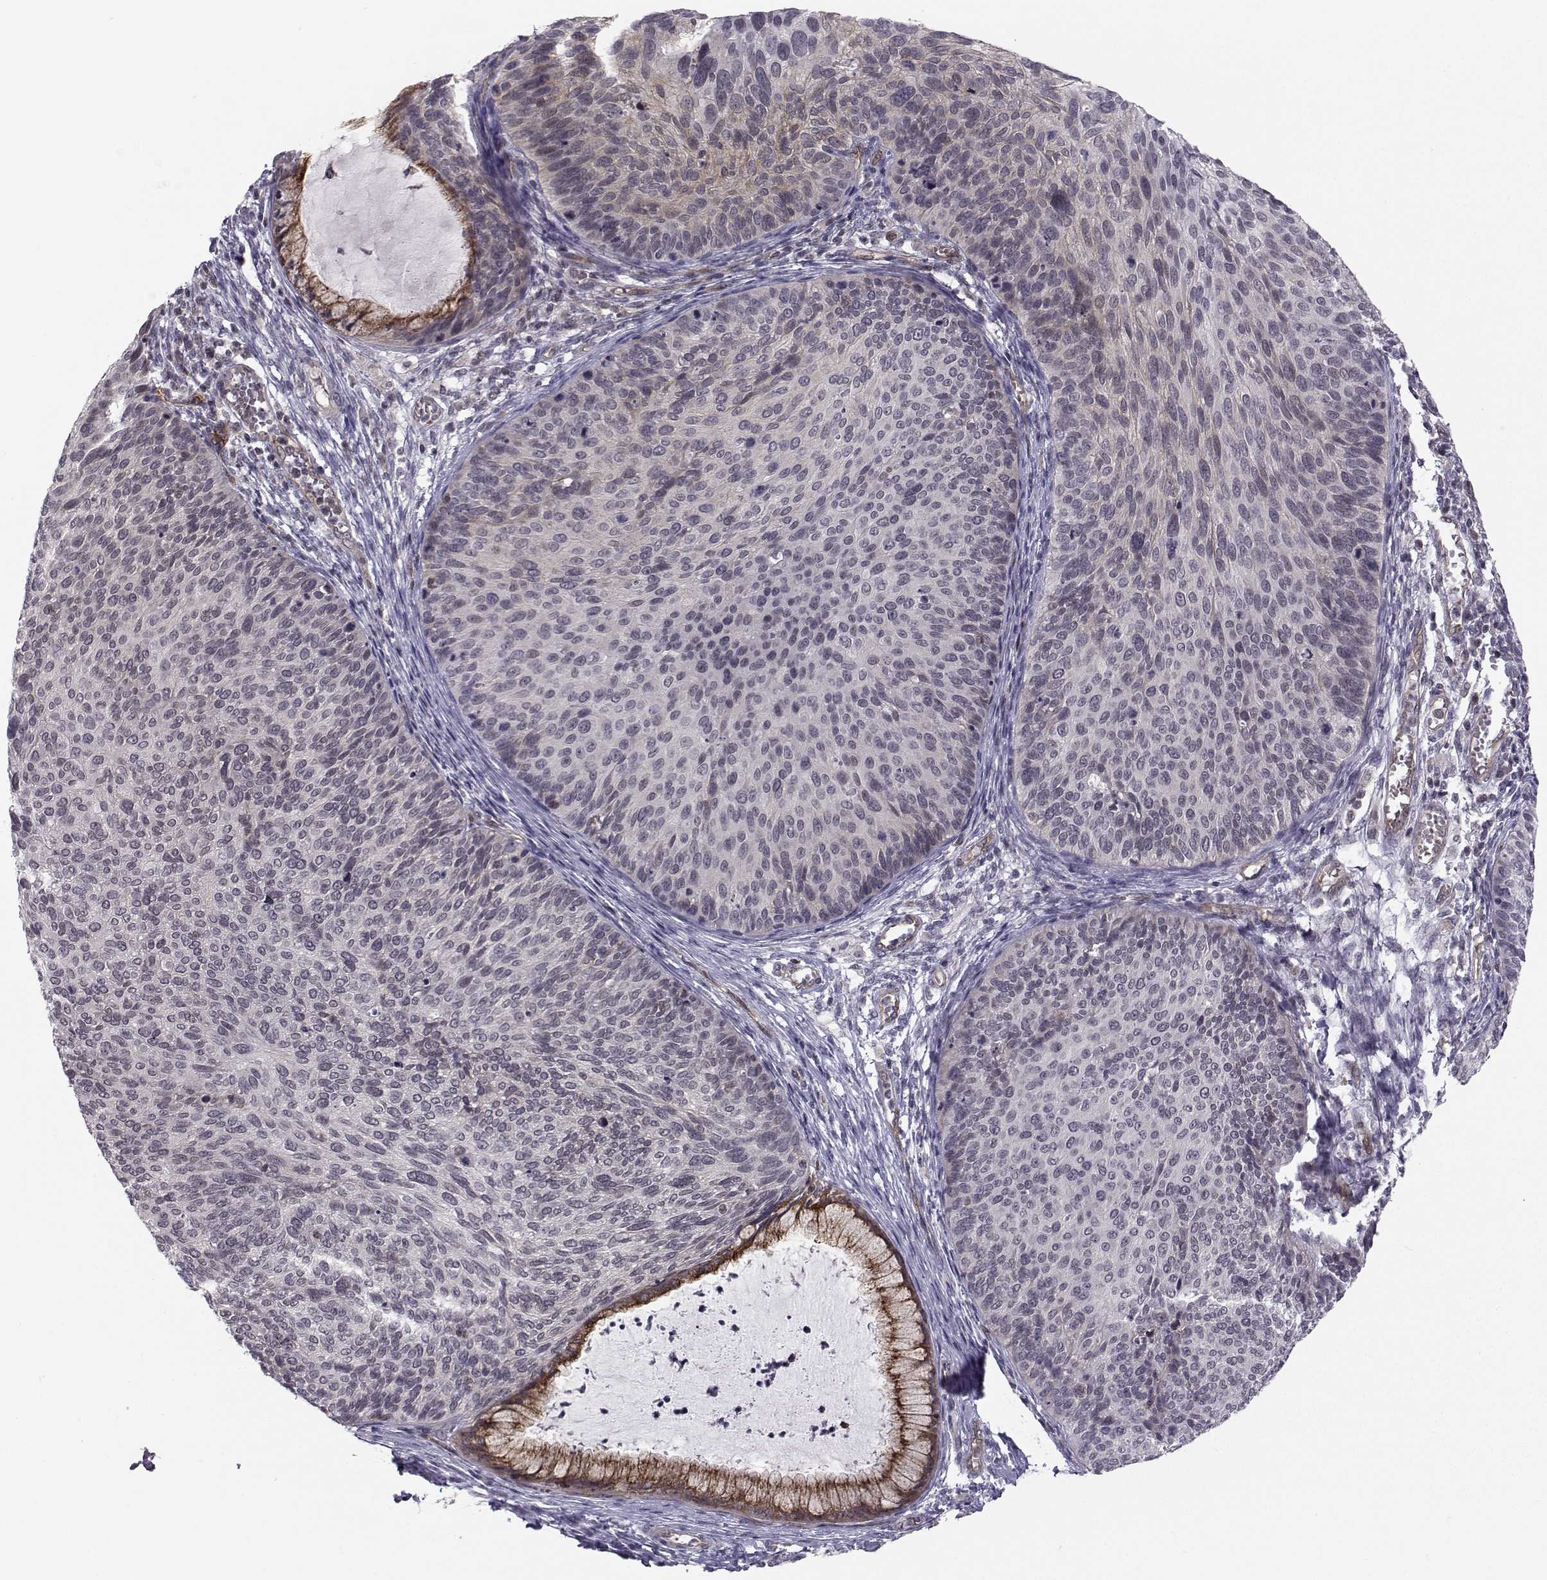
{"staining": {"intensity": "negative", "quantity": "none", "location": "none"}, "tissue": "cervical cancer", "cell_type": "Tumor cells", "image_type": "cancer", "snomed": [{"axis": "morphology", "description": "Squamous cell carcinoma, NOS"}, {"axis": "topography", "description": "Cervix"}], "caption": "Photomicrograph shows no protein expression in tumor cells of cervical squamous cell carcinoma tissue.", "gene": "KIF13B", "patient": {"sex": "female", "age": 36}}